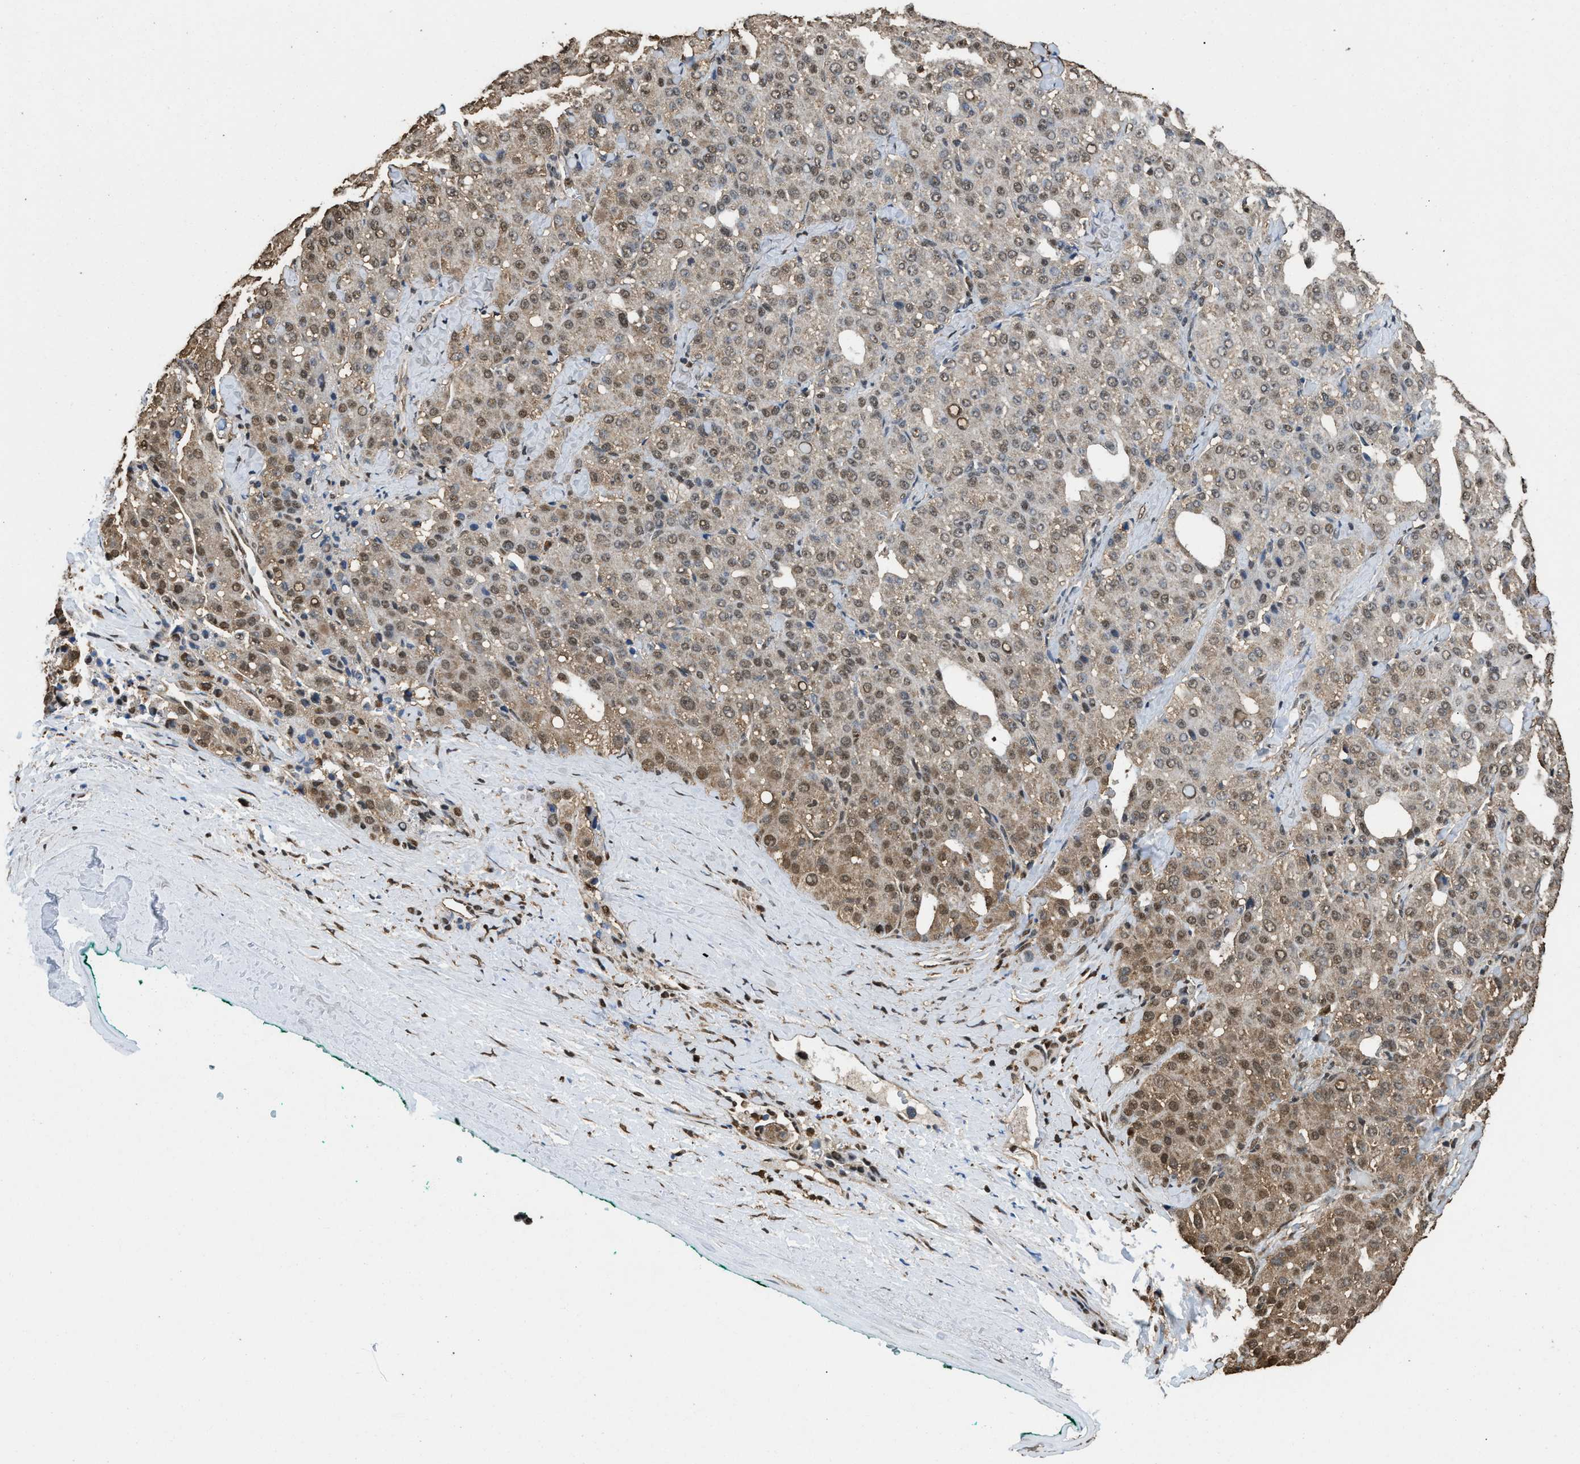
{"staining": {"intensity": "moderate", "quantity": ">75%", "location": "cytoplasmic/membranous,nuclear"}, "tissue": "liver cancer", "cell_type": "Tumor cells", "image_type": "cancer", "snomed": [{"axis": "morphology", "description": "Carcinoma, Hepatocellular, NOS"}, {"axis": "topography", "description": "Liver"}], "caption": "Liver hepatocellular carcinoma stained for a protein exhibits moderate cytoplasmic/membranous and nuclear positivity in tumor cells.", "gene": "GAPDH", "patient": {"sex": "male", "age": 65}}